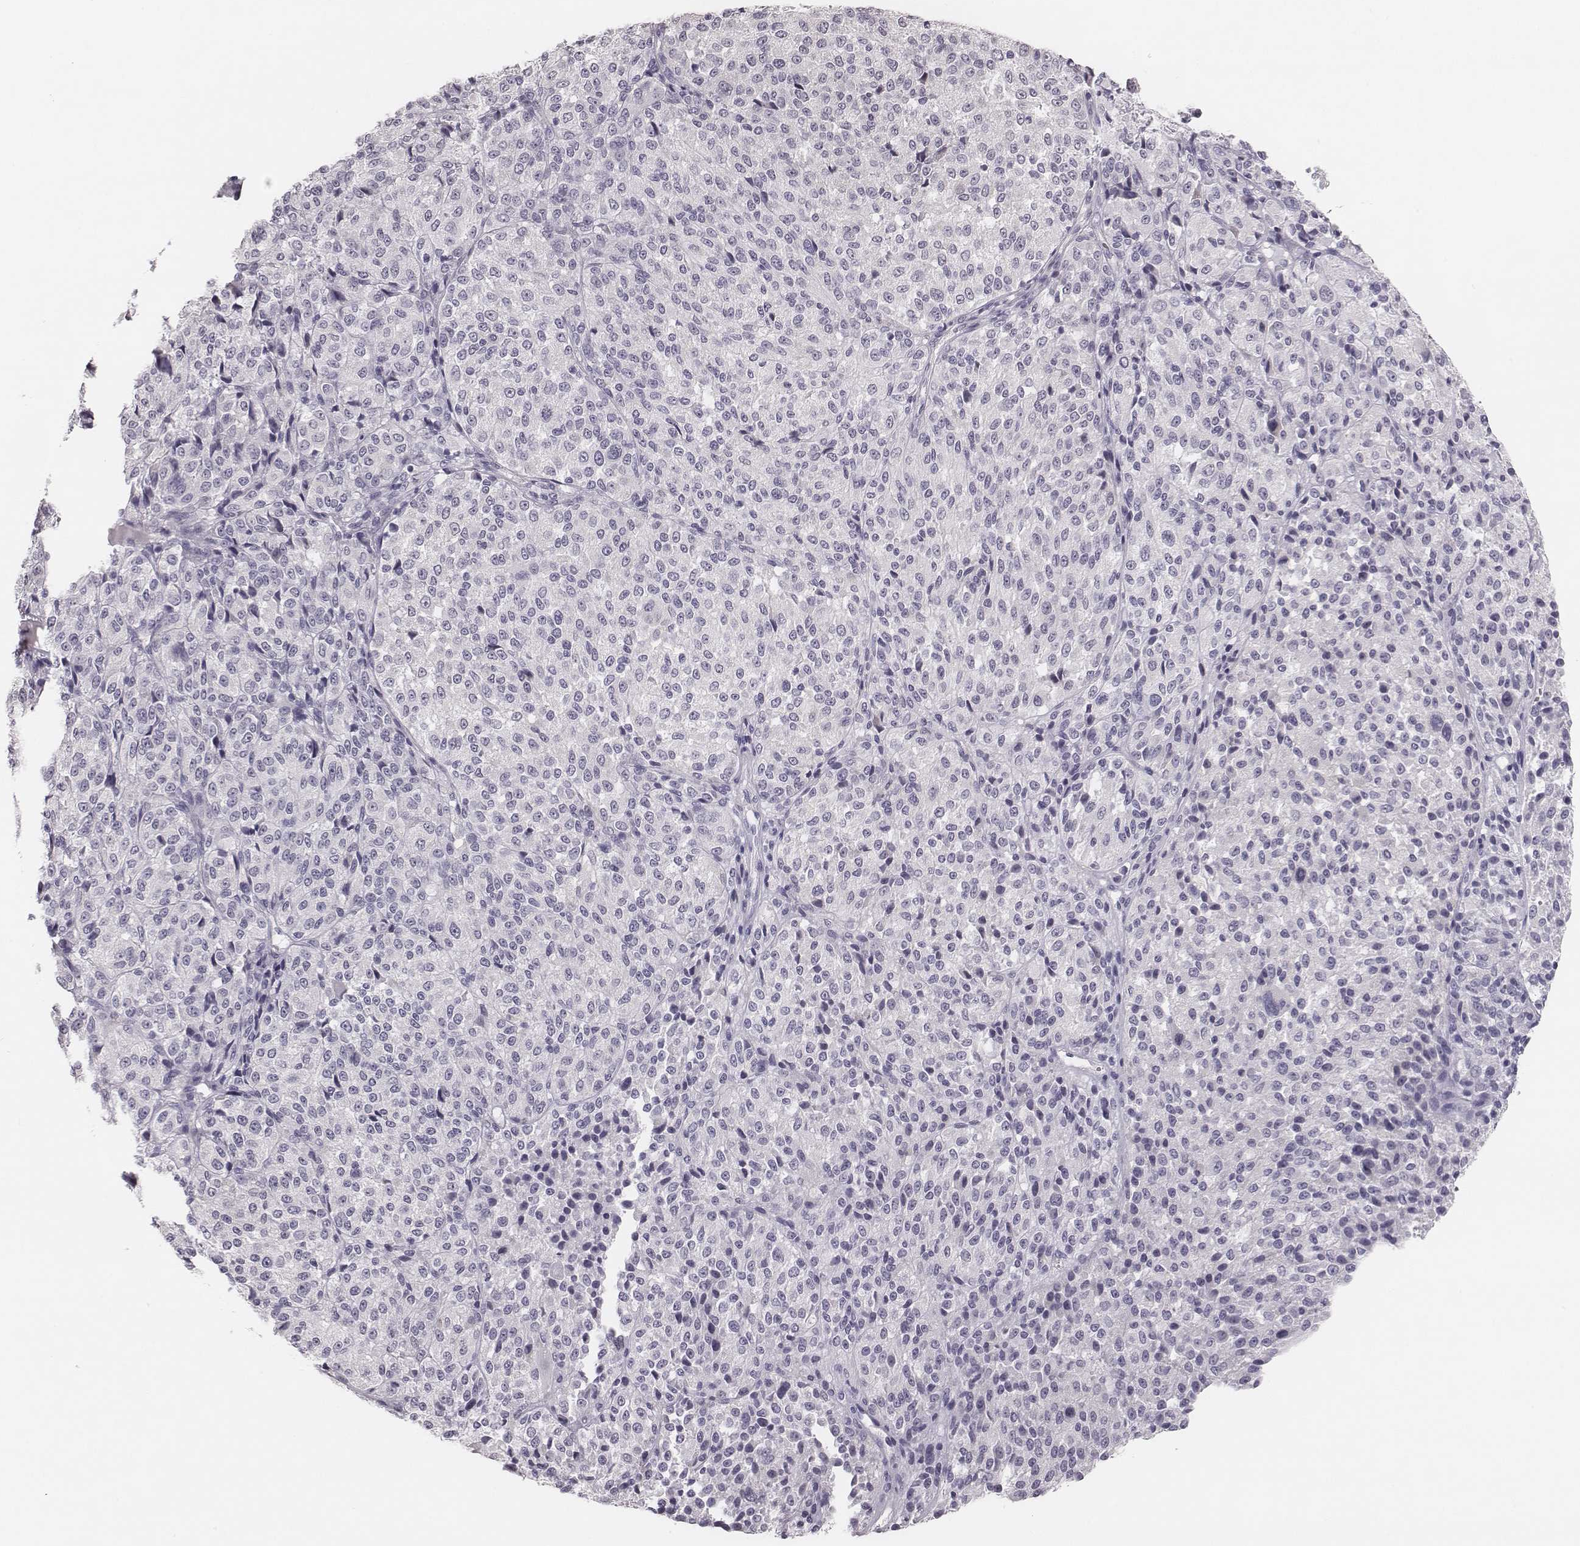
{"staining": {"intensity": "negative", "quantity": "none", "location": "none"}, "tissue": "melanoma", "cell_type": "Tumor cells", "image_type": "cancer", "snomed": [{"axis": "morphology", "description": "Malignant melanoma, Metastatic site"}, {"axis": "topography", "description": "Brain"}], "caption": "Tumor cells are negative for protein expression in human malignant melanoma (metastatic site).", "gene": "KCNJ12", "patient": {"sex": "female", "age": 56}}